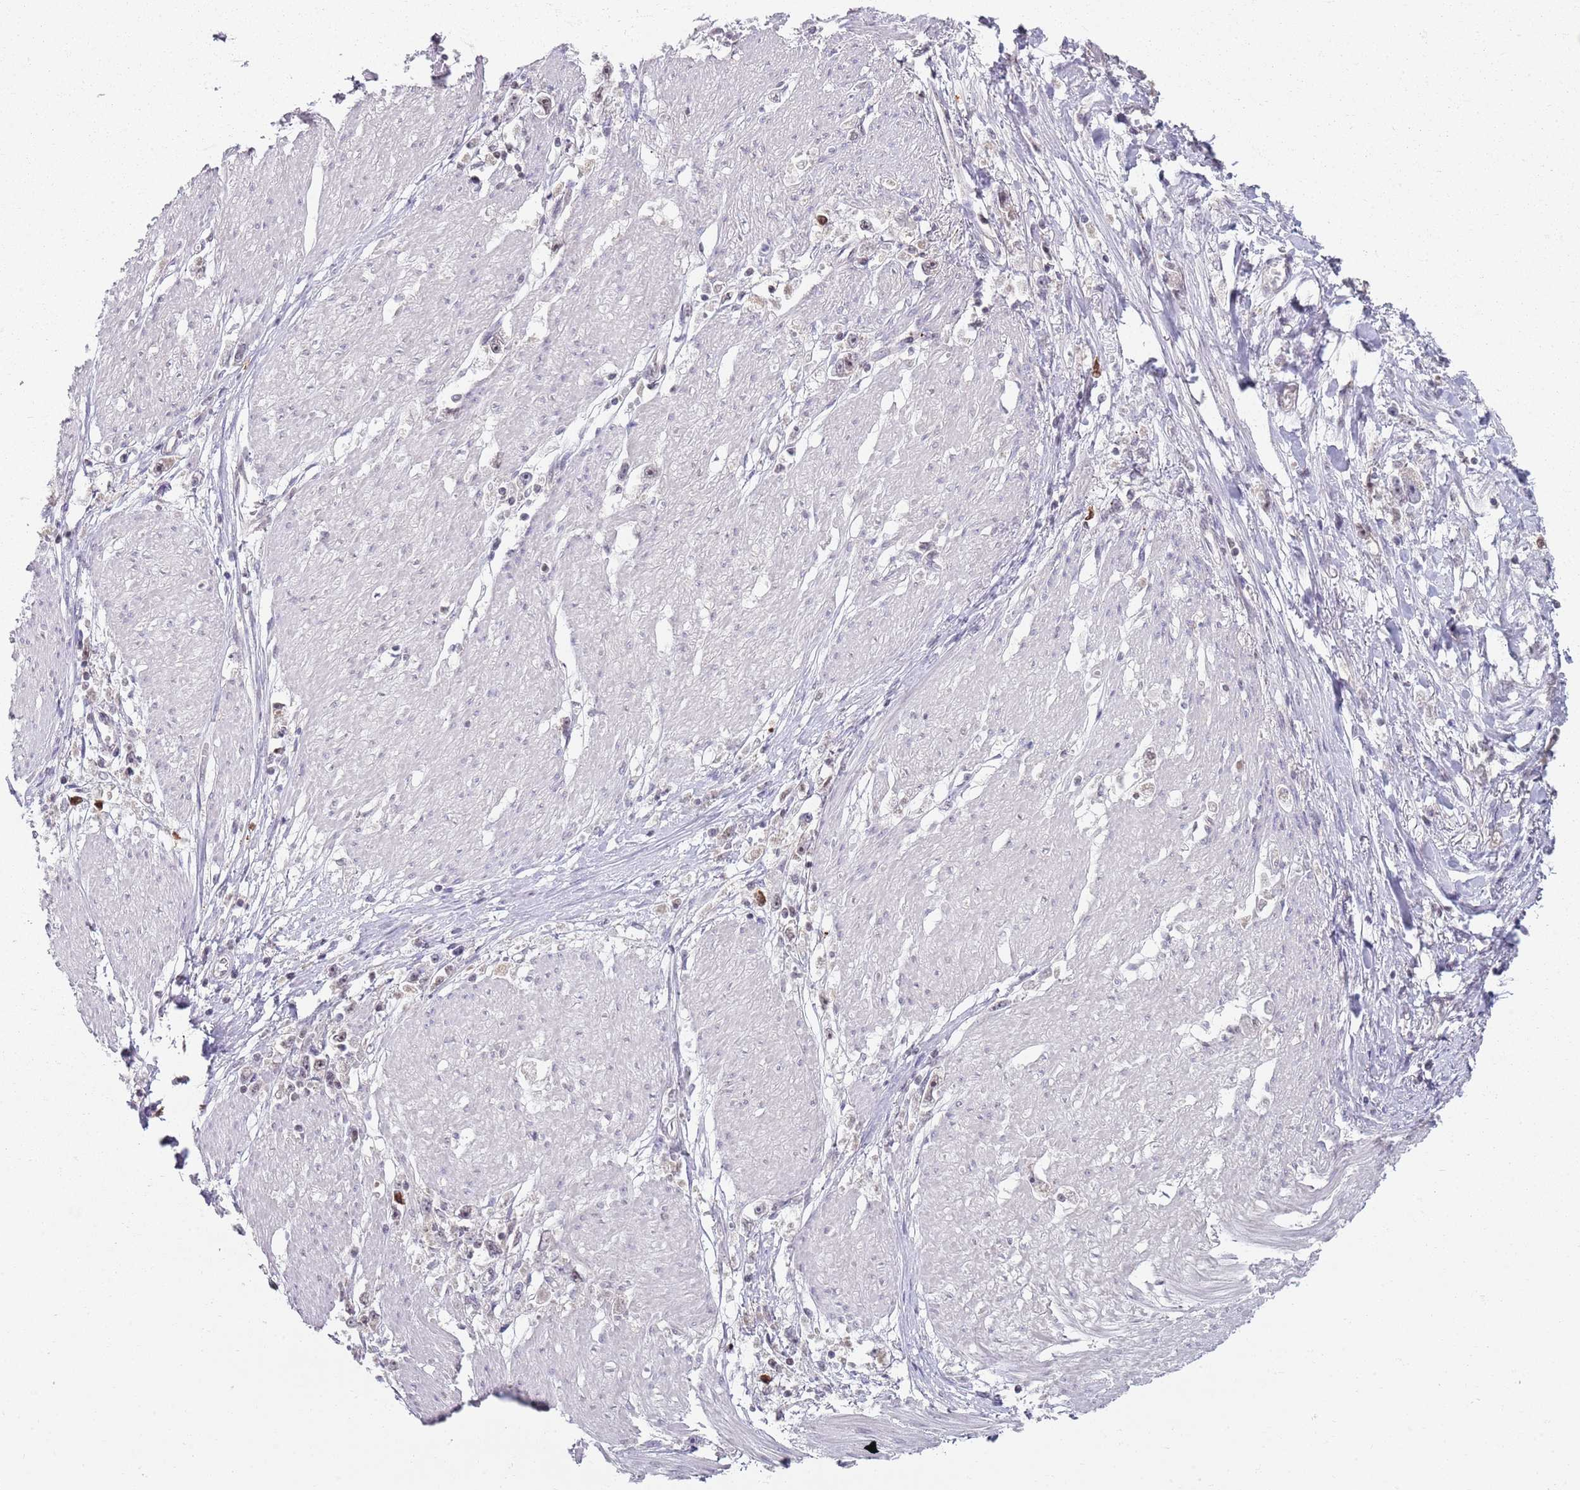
{"staining": {"intensity": "negative", "quantity": "none", "location": "none"}, "tissue": "stomach cancer", "cell_type": "Tumor cells", "image_type": "cancer", "snomed": [{"axis": "morphology", "description": "Adenocarcinoma, NOS"}, {"axis": "topography", "description": "Stomach"}], "caption": "Human stomach cancer (adenocarcinoma) stained for a protein using immunohistochemistry (IHC) exhibits no staining in tumor cells.", "gene": "SMARCAL1", "patient": {"sex": "female", "age": 59}}